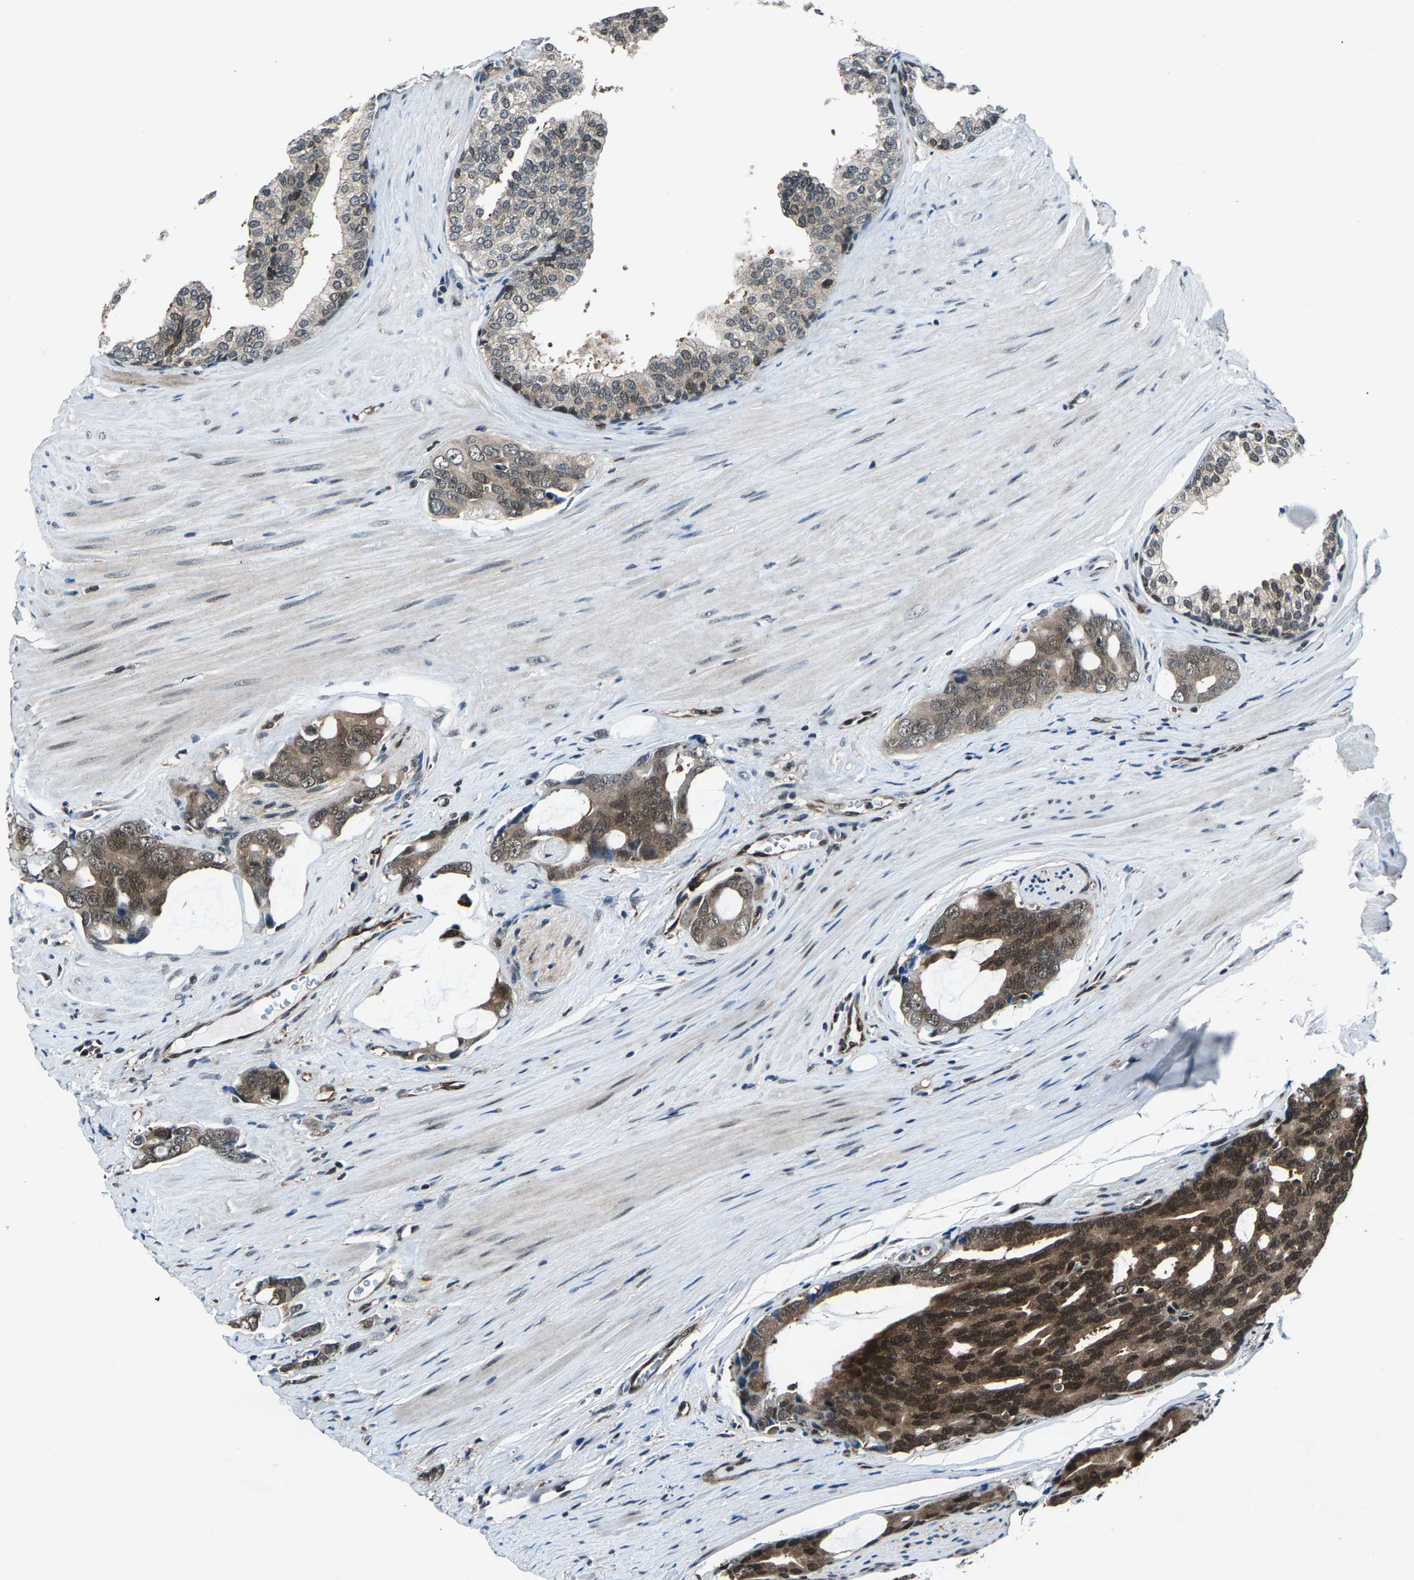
{"staining": {"intensity": "moderate", "quantity": ">75%", "location": "cytoplasmic/membranous,nuclear"}, "tissue": "prostate cancer", "cell_type": "Tumor cells", "image_type": "cancer", "snomed": [{"axis": "morphology", "description": "Adenocarcinoma, Medium grade"}, {"axis": "topography", "description": "Prostate"}], "caption": "Immunohistochemical staining of prostate adenocarcinoma (medium-grade) demonstrates moderate cytoplasmic/membranous and nuclear protein positivity in about >75% of tumor cells.", "gene": "ATXN3", "patient": {"sex": "male", "age": 53}}